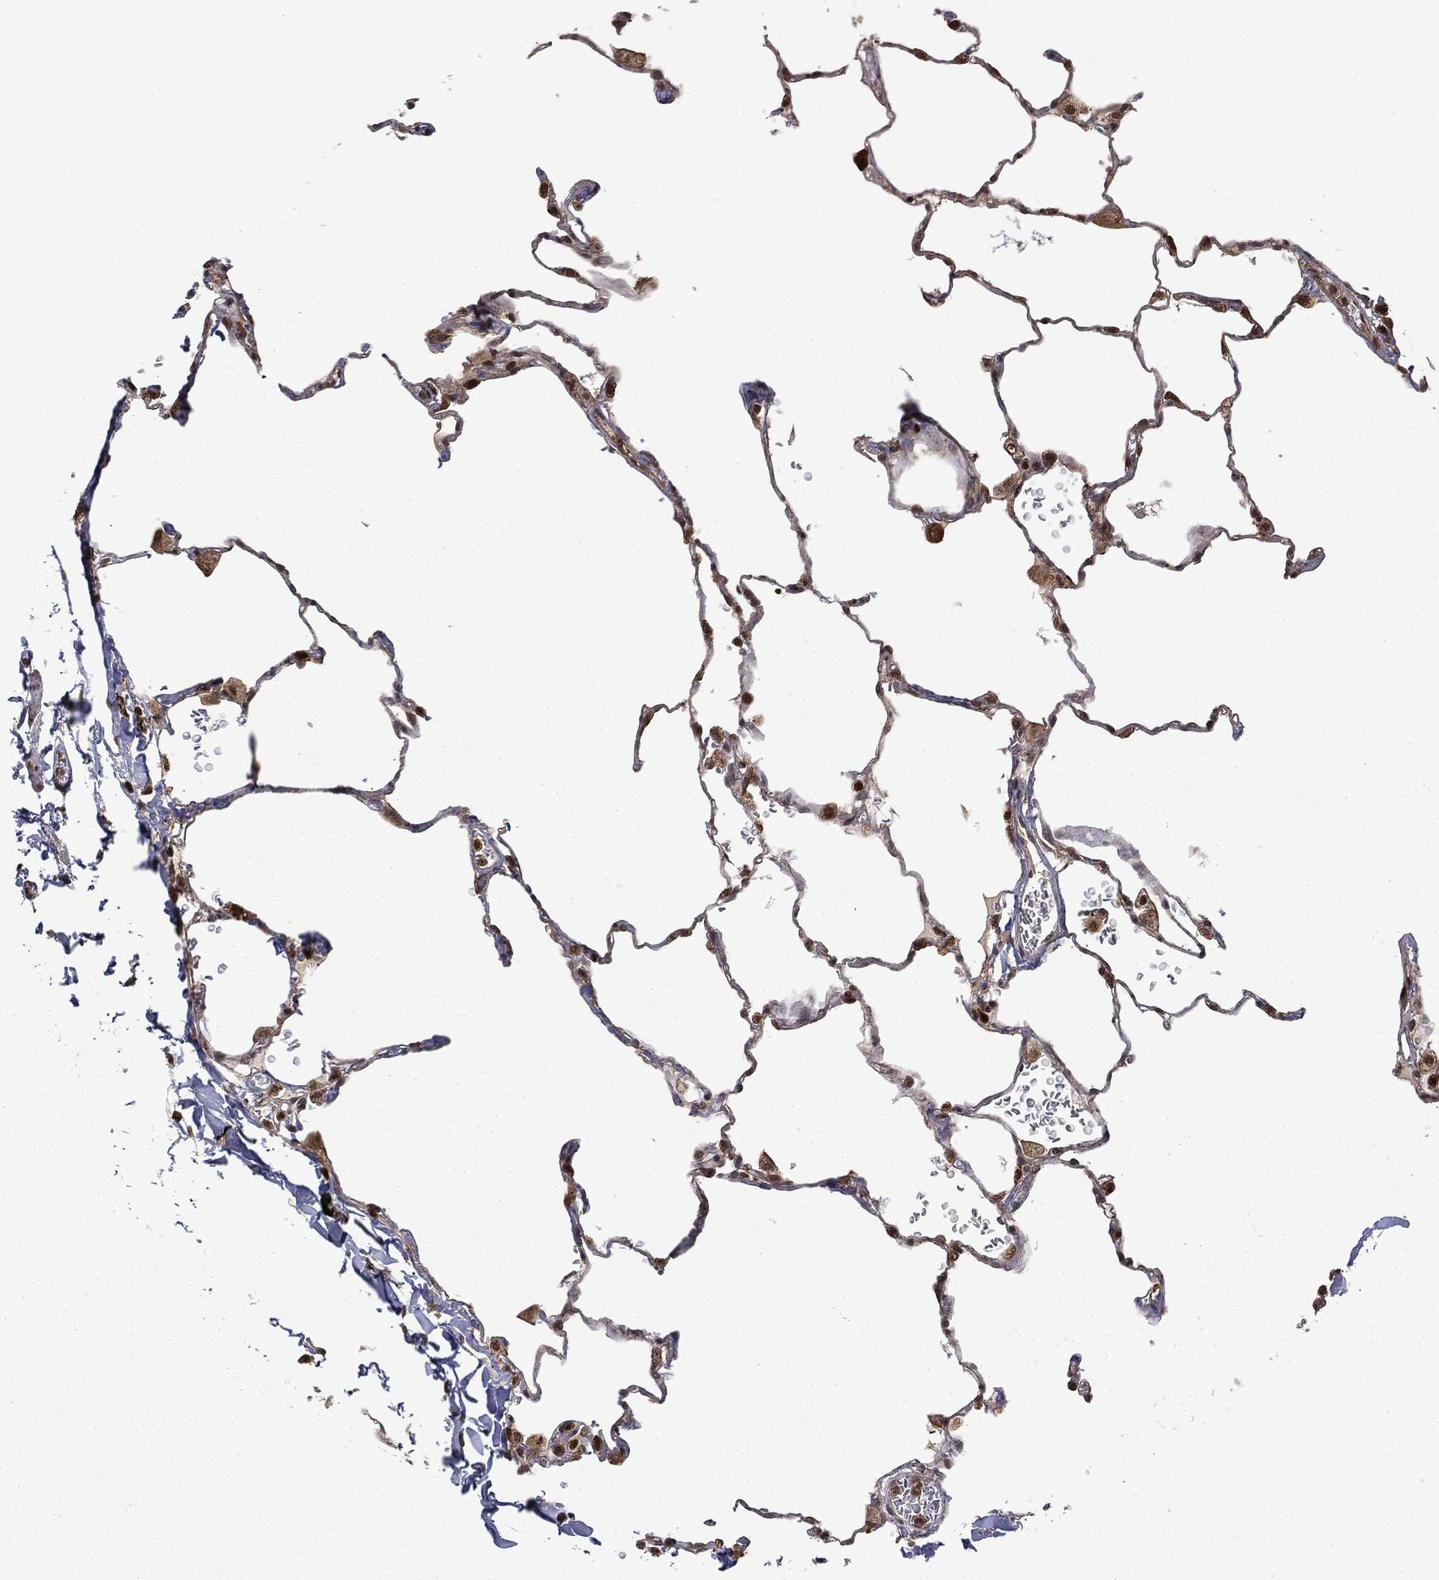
{"staining": {"intensity": "strong", "quantity": "25%-75%", "location": "nuclear"}, "tissue": "lung", "cell_type": "Alveolar cells", "image_type": "normal", "snomed": [{"axis": "morphology", "description": "Normal tissue, NOS"}, {"axis": "morphology", "description": "Adenocarcinoma, metastatic, NOS"}, {"axis": "topography", "description": "Lung"}], "caption": "DAB (3,3'-diaminobenzidine) immunohistochemical staining of unremarkable lung reveals strong nuclear protein staining in about 25%-75% of alveolar cells.", "gene": "ZNHIT6", "patient": {"sex": "male", "age": 45}}